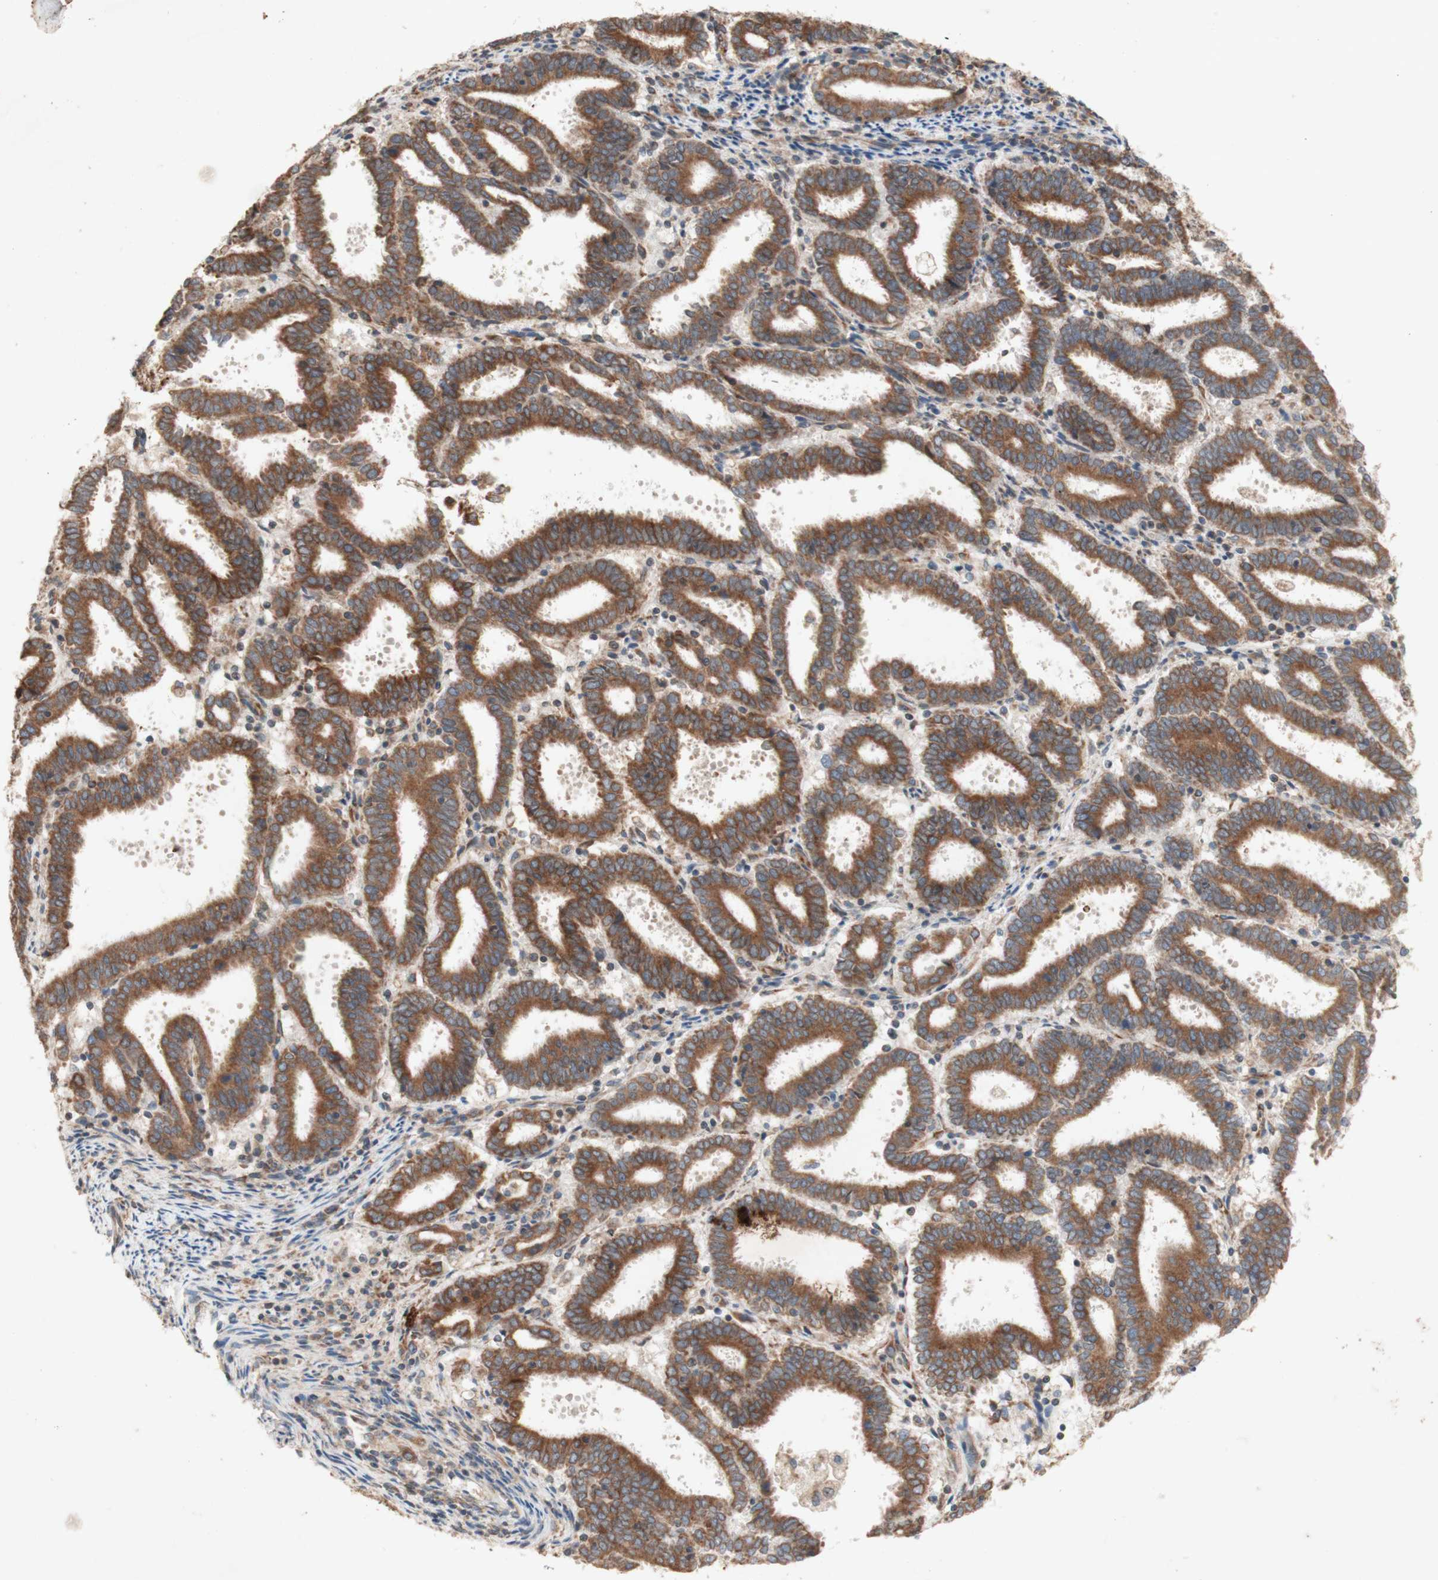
{"staining": {"intensity": "strong", "quantity": ">75%", "location": "cytoplasmic/membranous"}, "tissue": "endometrial cancer", "cell_type": "Tumor cells", "image_type": "cancer", "snomed": [{"axis": "morphology", "description": "Adenocarcinoma, NOS"}, {"axis": "topography", "description": "Uterus"}], "caption": "Strong cytoplasmic/membranous expression for a protein is present in about >75% of tumor cells of endometrial cancer using IHC.", "gene": "SOCS2", "patient": {"sex": "female", "age": 83}}